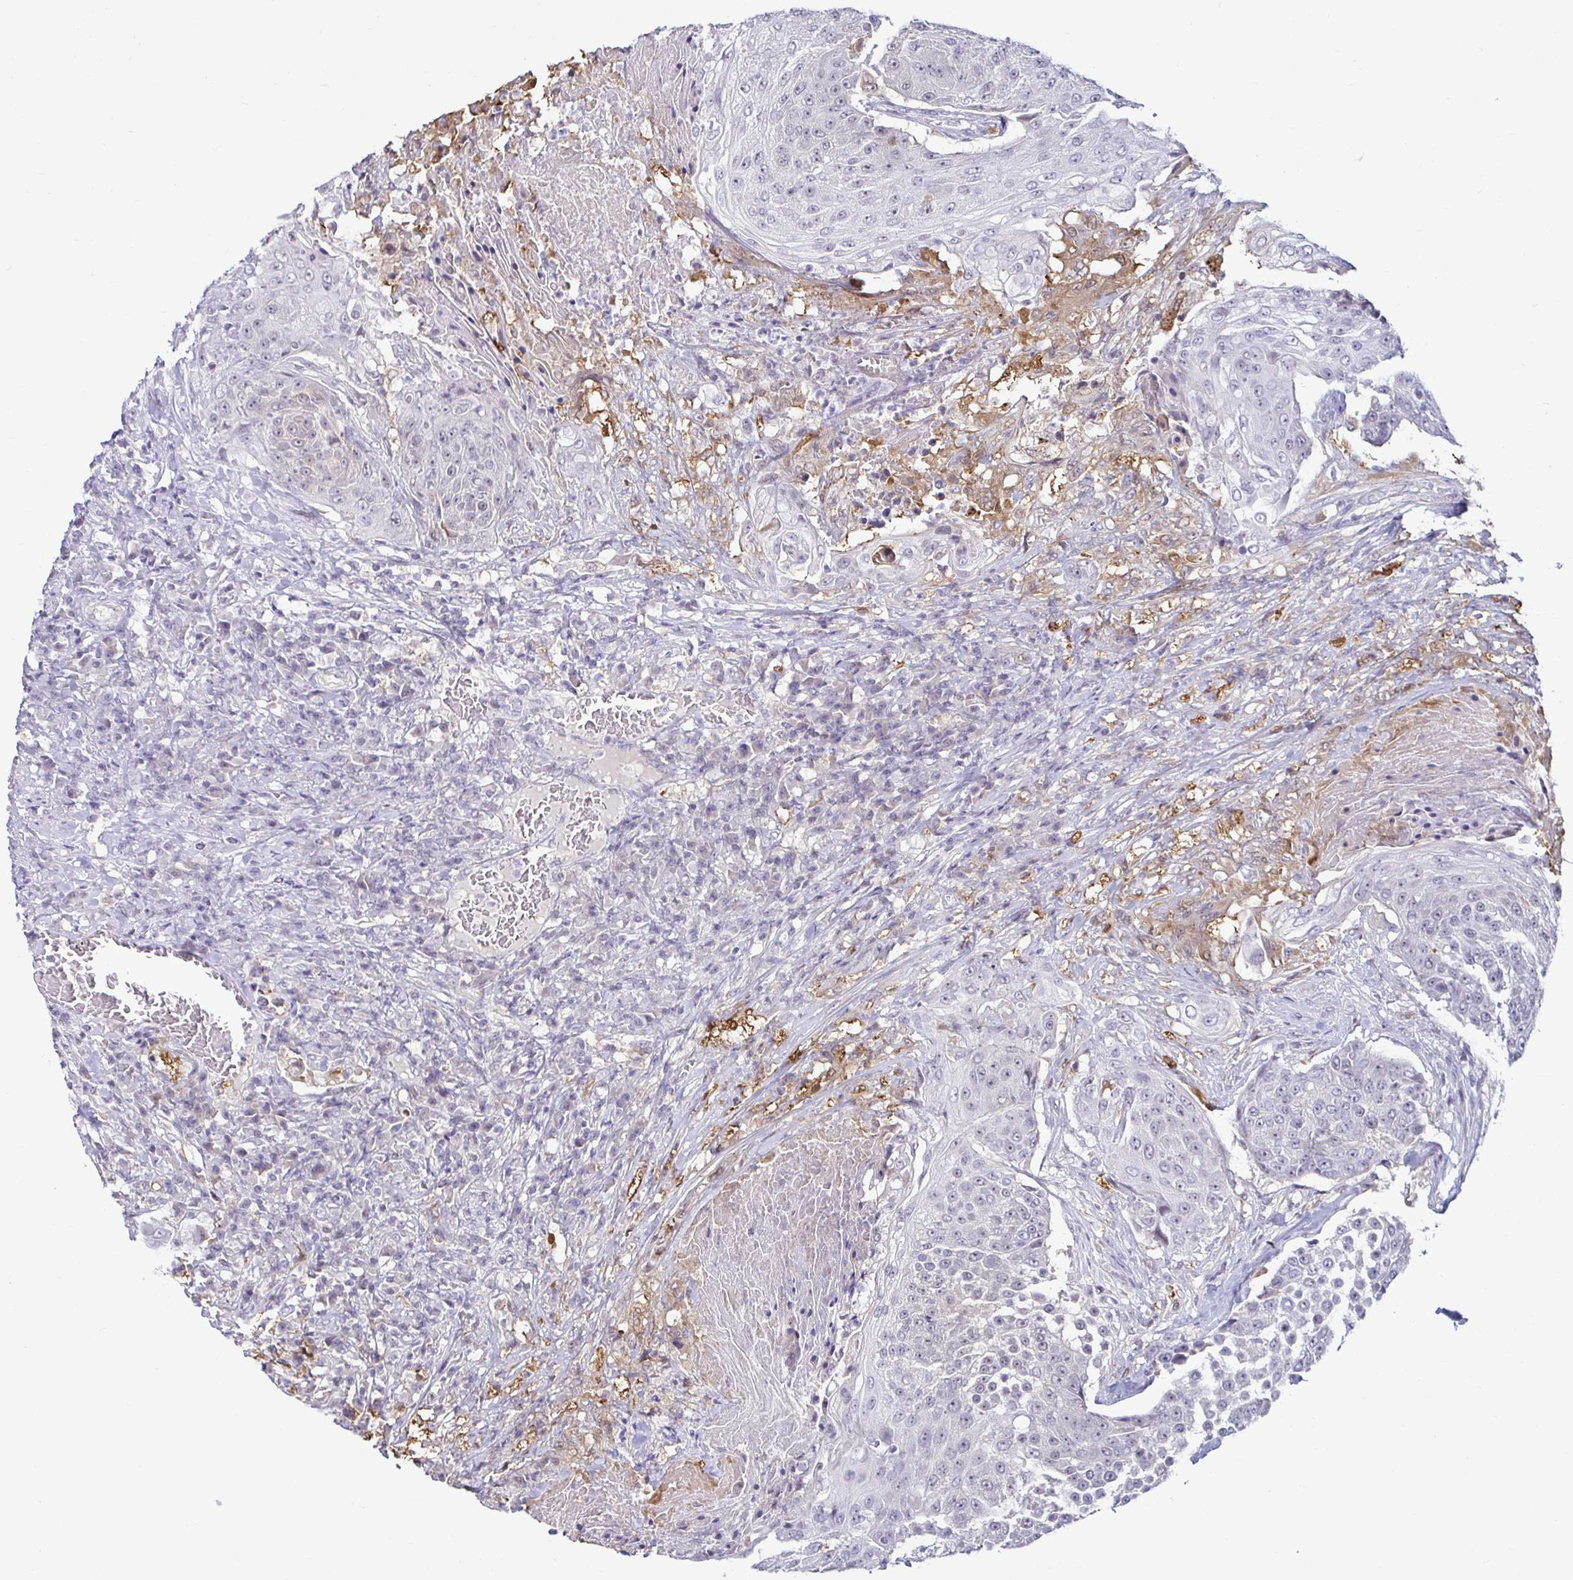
{"staining": {"intensity": "negative", "quantity": "none", "location": "none"}, "tissue": "urothelial cancer", "cell_type": "Tumor cells", "image_type": "cancer", "snomed": [{"axis": "morphology", "description": "Urothelial carcinoma, High grade"}, {"axis": "topography", "description": "Urinary bladder"}], "caption": "This micrograph is of urothelial carcinoma (high-grade) stained with IHC to label a protein in brown with the nuclei are counter-stained blue. There is no staining in tumor cells. (Stains: DAB immunohistochemistry with hematoxylin counter stain, Microscopy: brightfield microscopy at high magnification).", "gene": "GSTM1", "patient": {"sex": "female", "age": 63}}